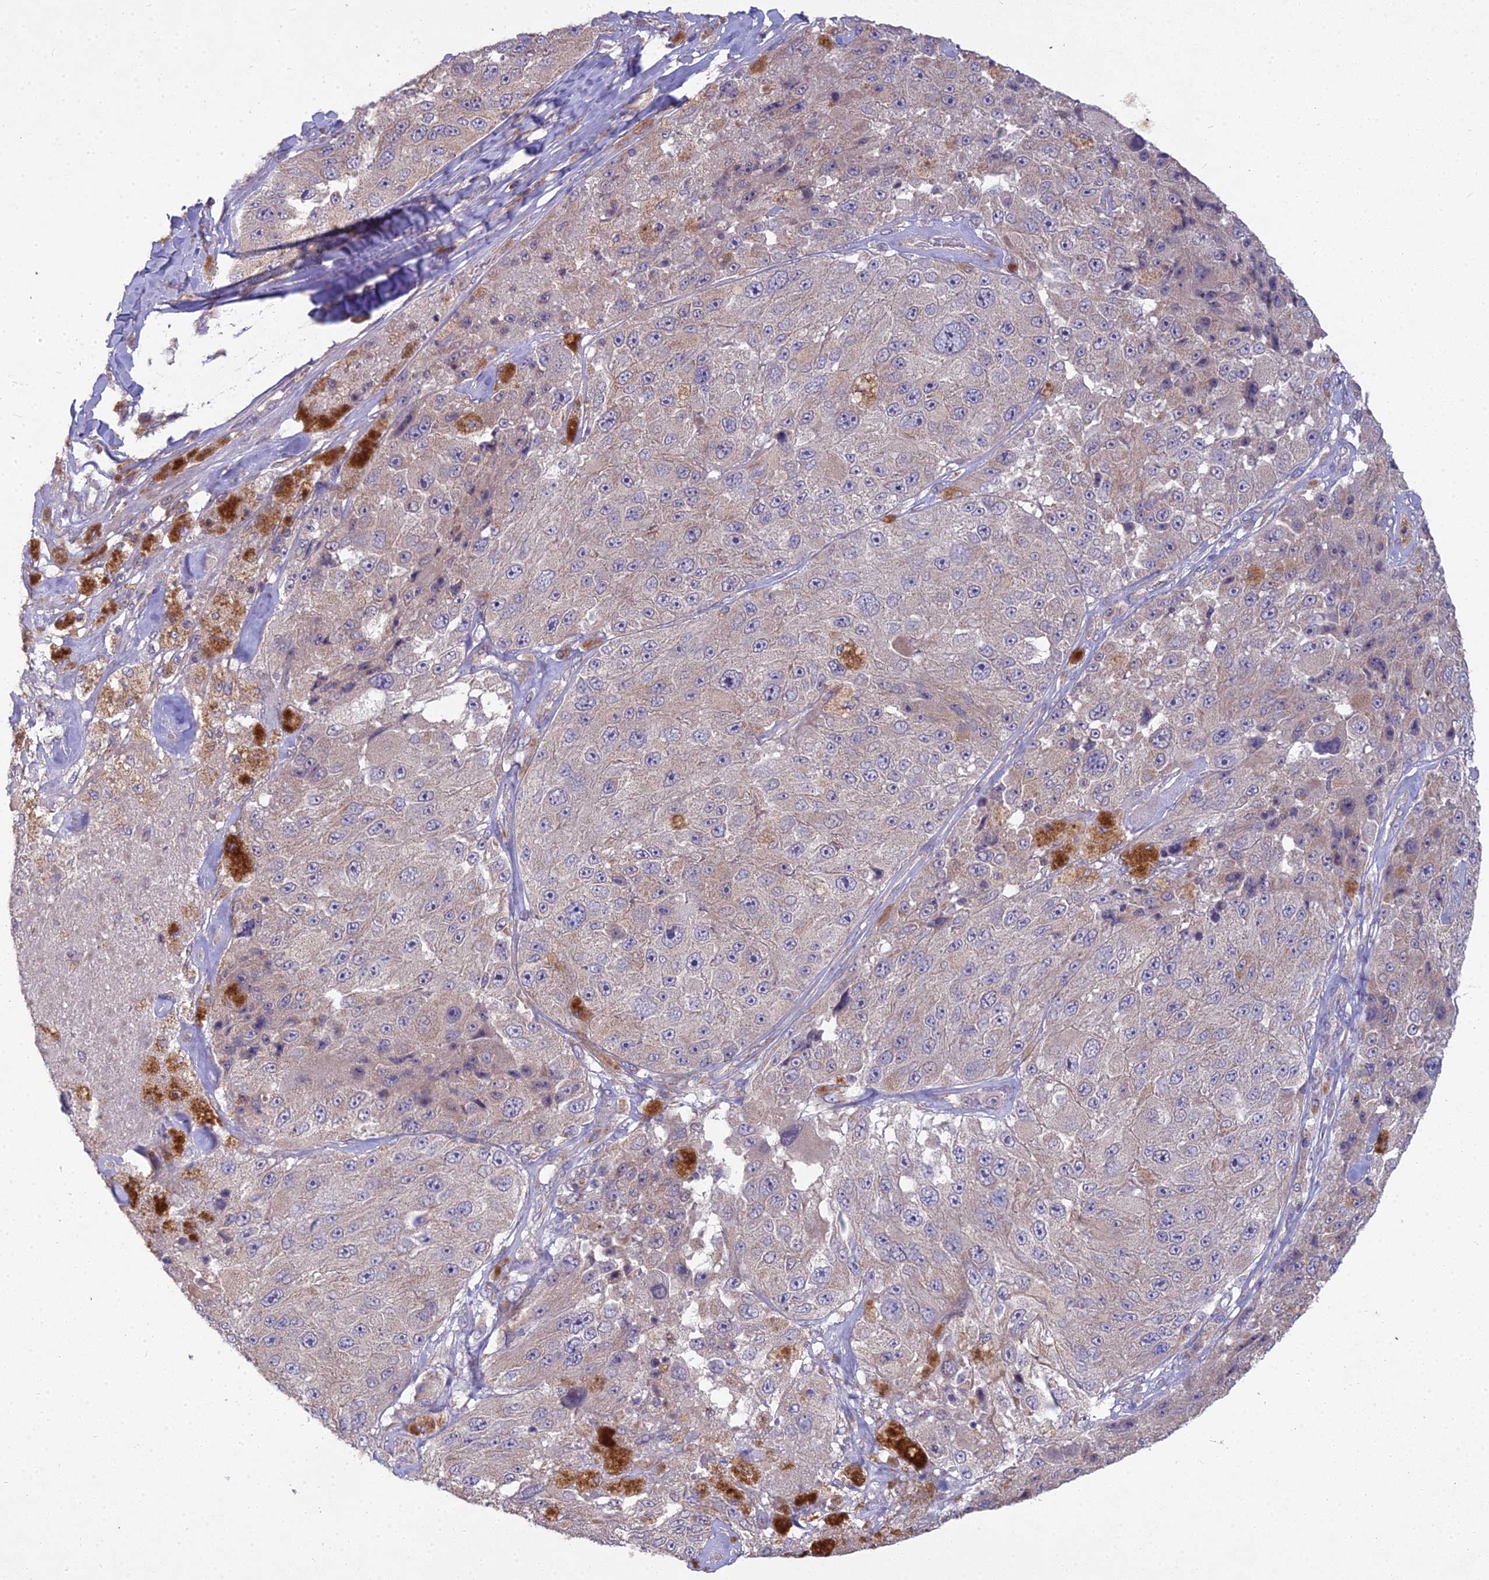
{"staining": {"intensity": "weak", "quantity": "25%-75%", "location": "cytoplasmic/membranous"}, "tissue": "melanoma", "cell_type": "Tumor cells", "image_type": "cancer", "snomed": [{"axis": "morphology", "description": "Malignant melanoma, Metastatic site"}, {"axis": "topography", "description": "Lymph node"}], "caption": "An image of melanoma stained for a protein demonstrates weak cytoplasmic/membranous brown staining in tumor cells.", "gene": "MICU2", "patient": {"sex": "male", "age": 62}}